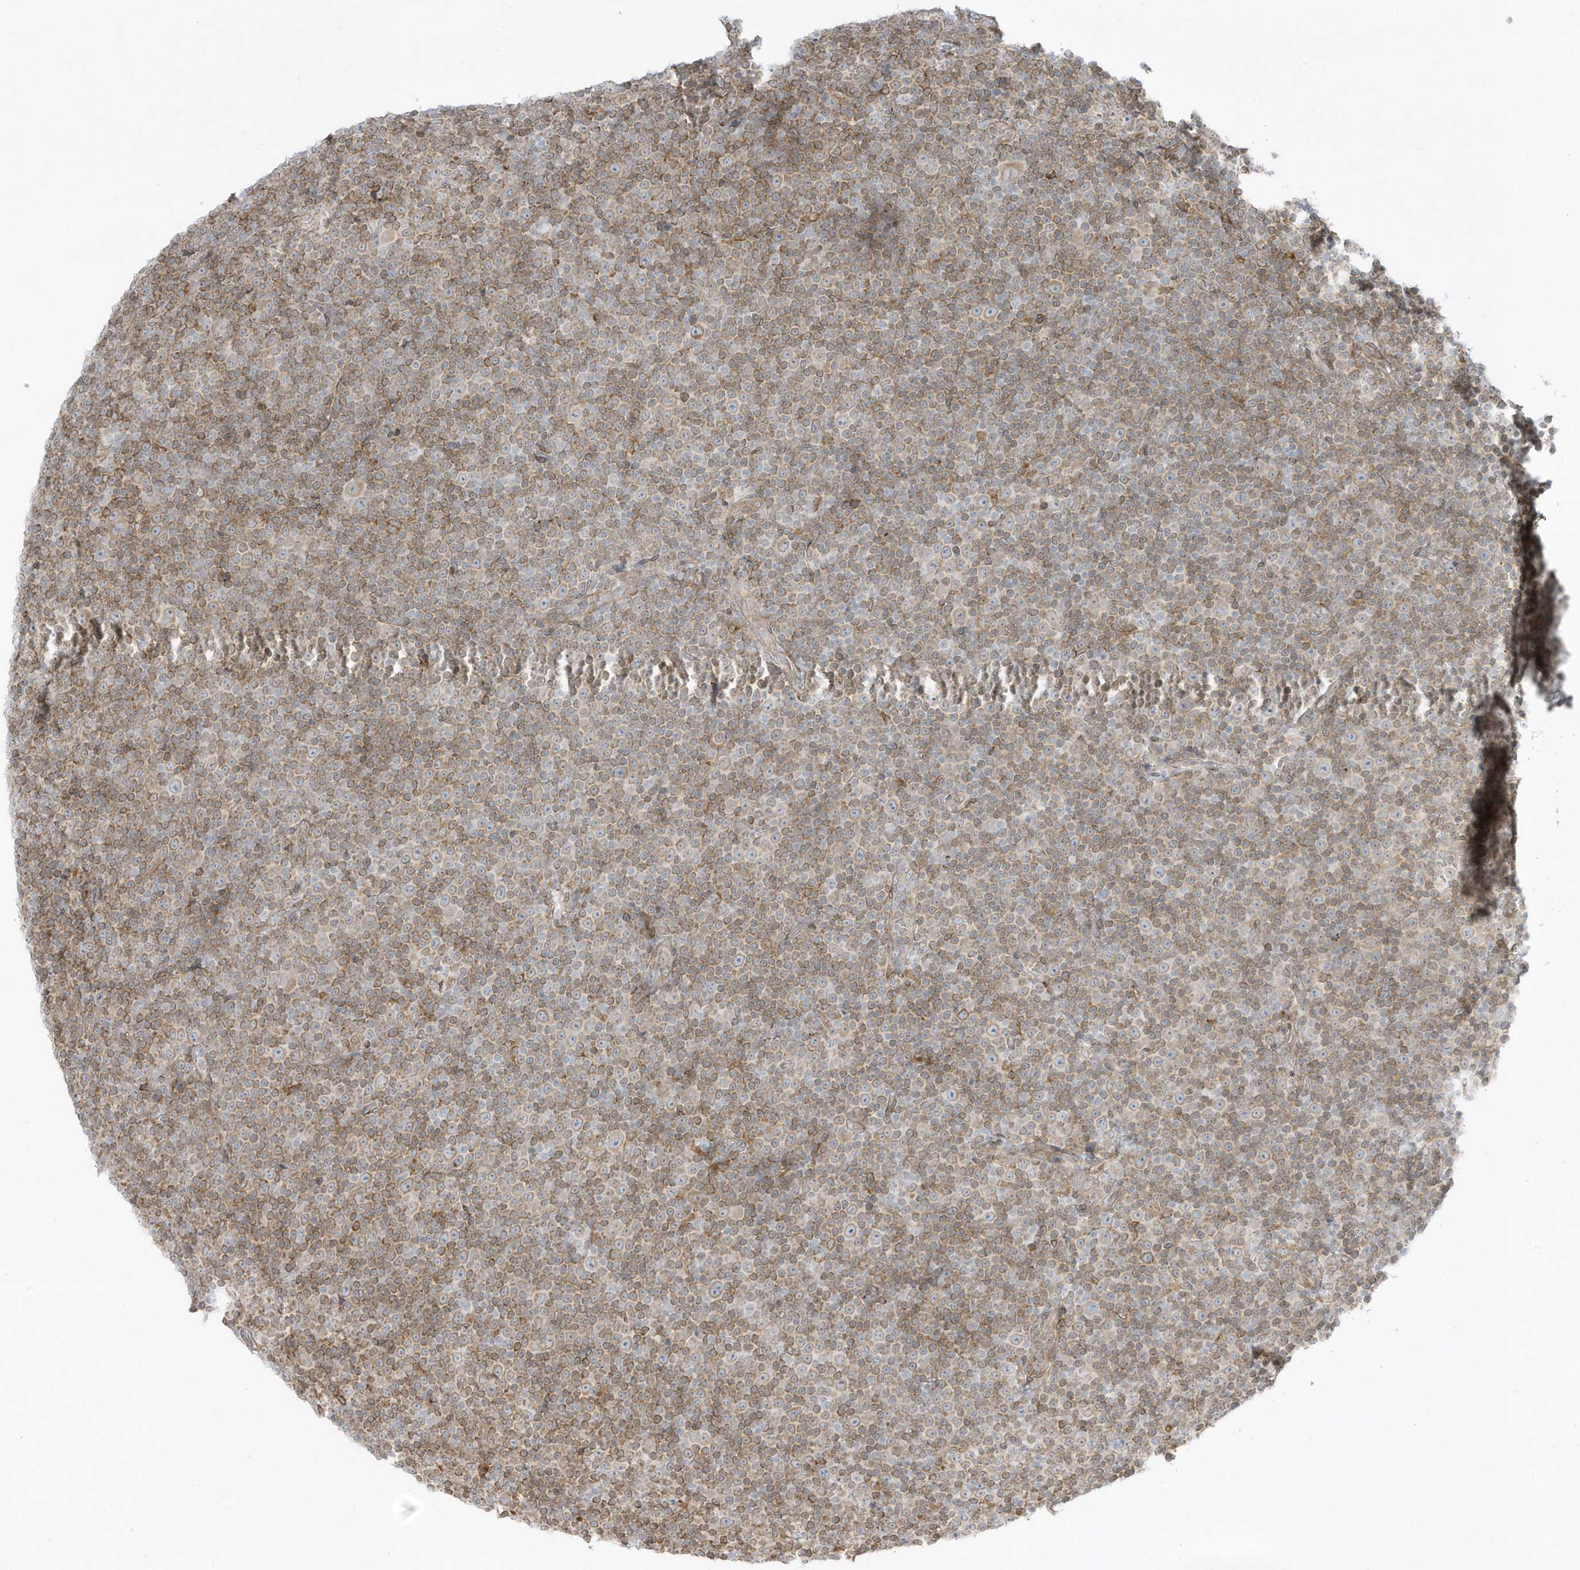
{"staining": {"intensity": "weak", "quantity": ">75%", "location": "cytoplasmic/membranous"}, "tissue": "lymphoma", "cell_type": "Tumor cells", "image_type": "cancer", "snomed": [{"axis": "morphology", "description": "Malignant lymphoma, non-Hodgkin's type, Low grade"}, {"axis": "topography", "description": "Lymph node"}], "caption": "Protein expression by IHC reveals weak cytoplasmic/membranous staining in approximately >75% of tumor cells in malignant lymphoma, non-Hodgkin's type (low-grade).", "gene": "PTK6", "patient": {"sex": "female", "age": 67}}